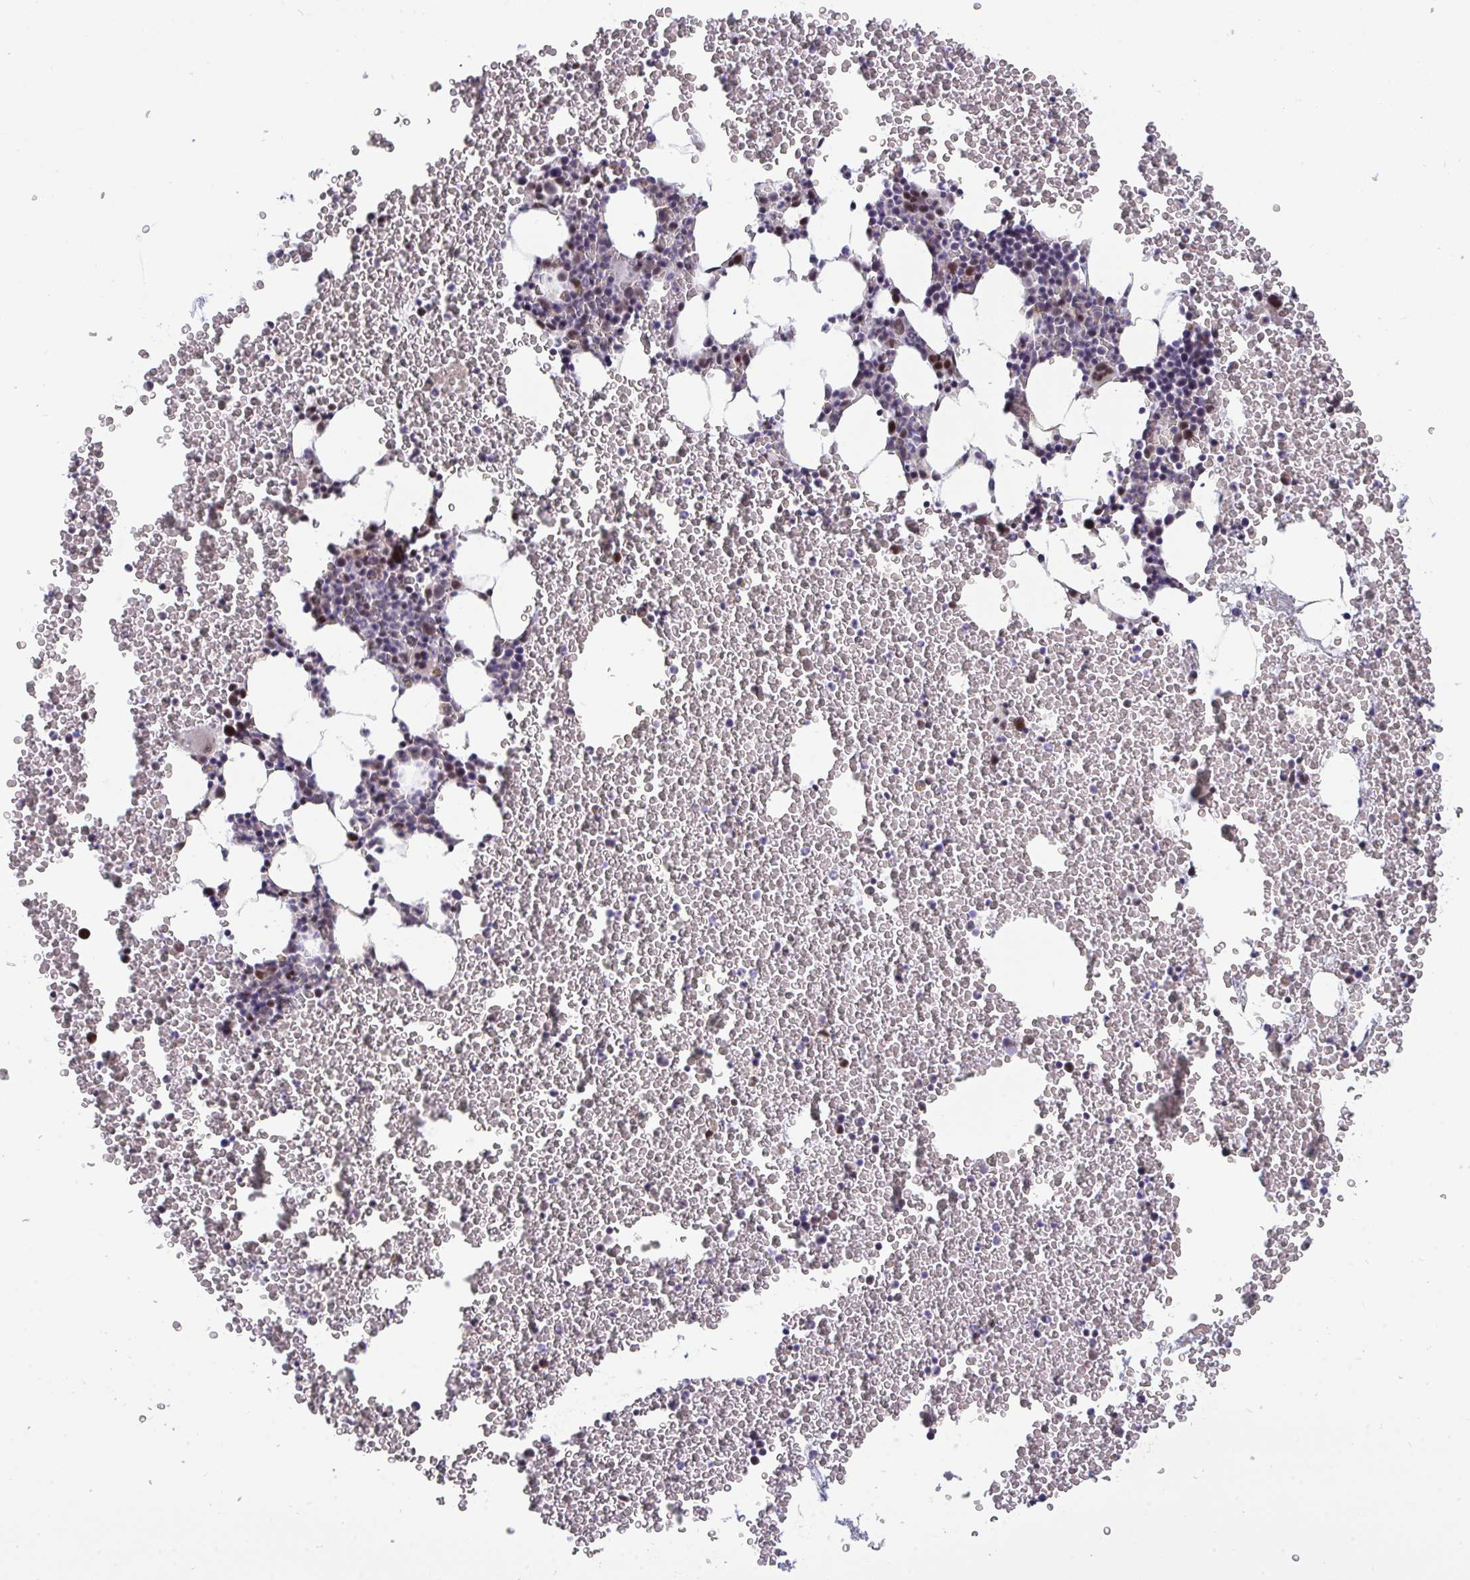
{"staining": {"intensity": "moderate", "quantity": "<25%", "location": "nuclear"}, "tissue": "bone marrow", "cell_type": "Hematopoietic cells", "image_type": "normal", "snomed": [{"axis": "morphology", "description": "Normal tissue, NOS"}, {"axis": "topography", "description": "Bone marrow"}], "caption": "Immunohistochemistry (IHC) of benign bone marrow displays low levels of moderate nuclear staining in approximately <25% of hematopoietic cells.", "gene": "WBP11", "patient": {"sex": "female", "age": 26}}